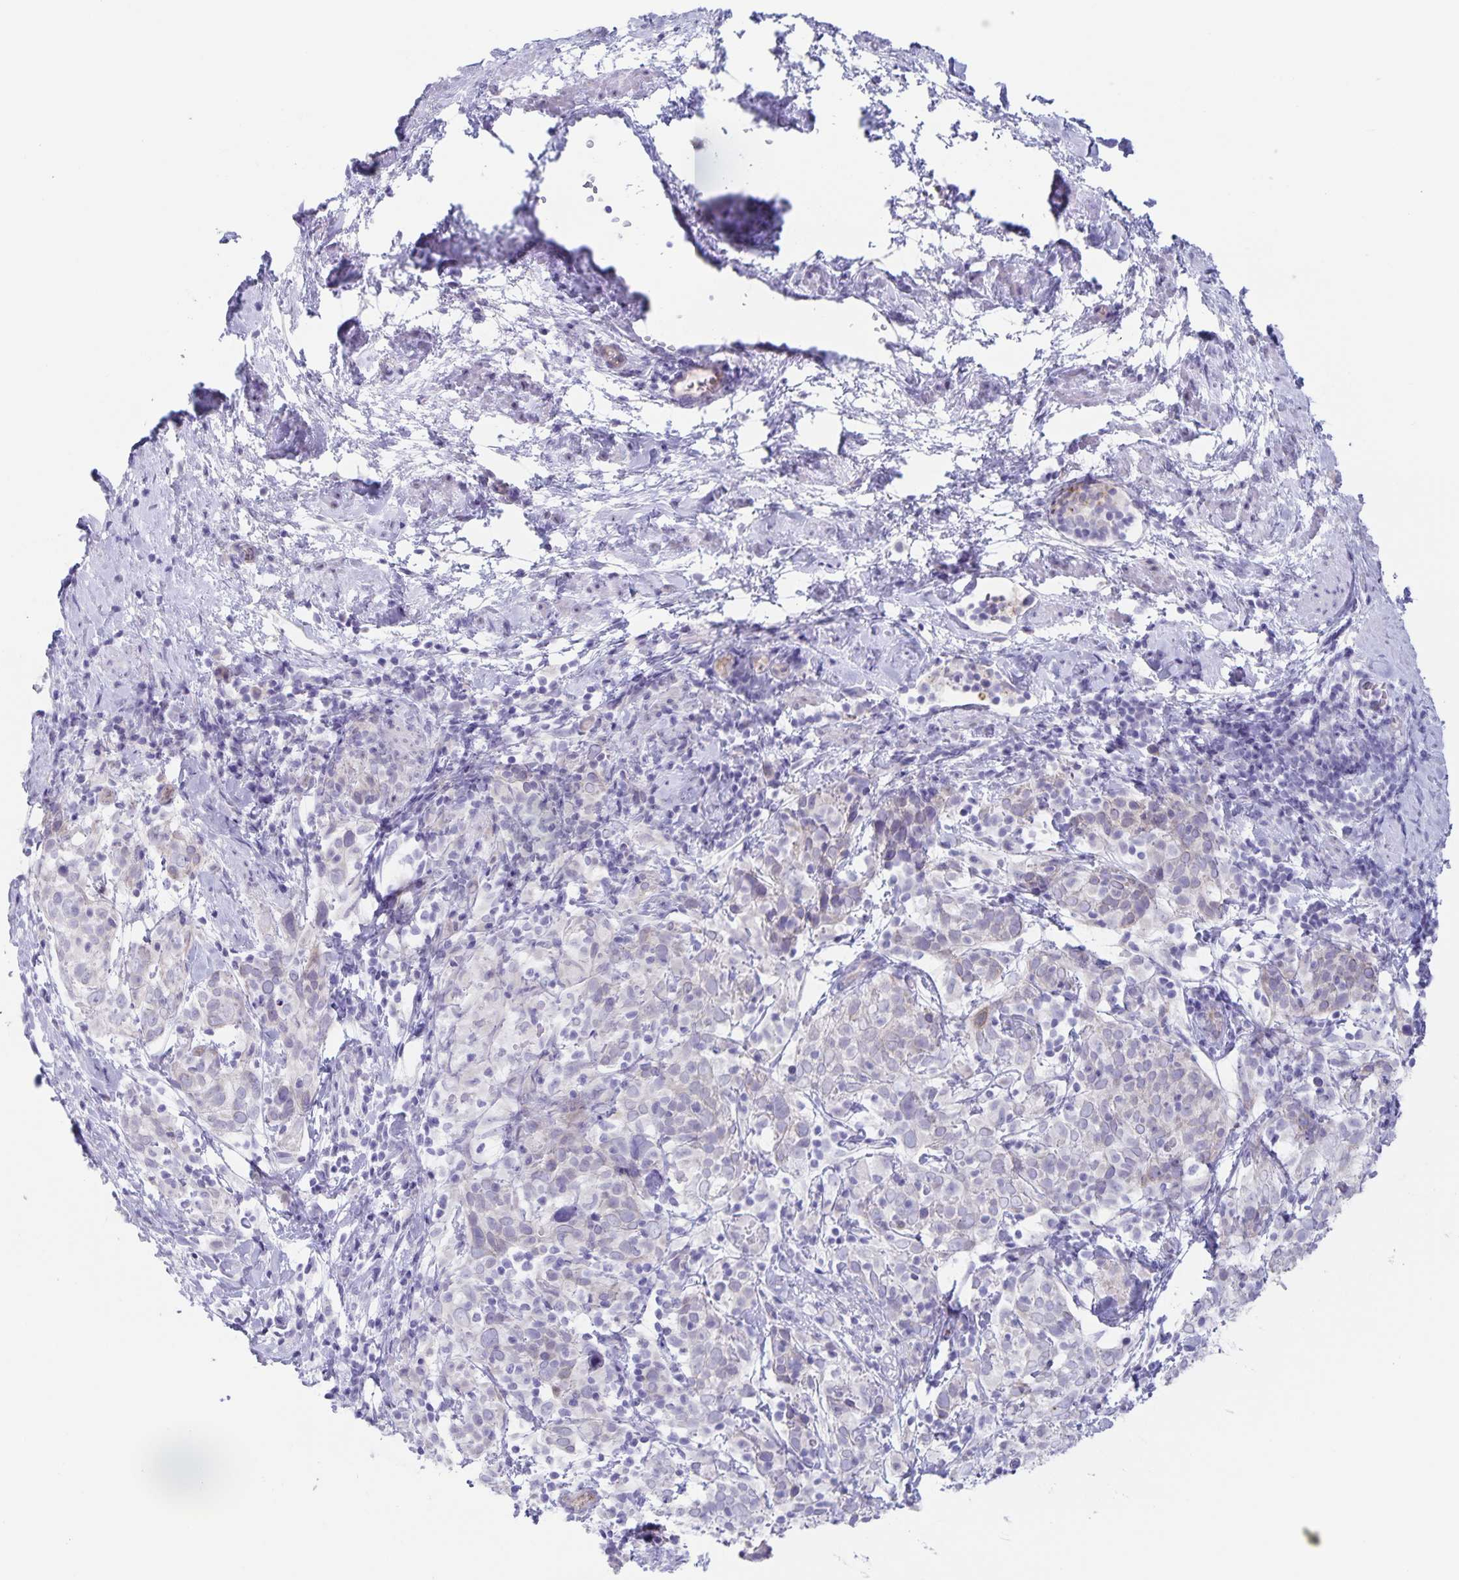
{"staining": {"intensity": "negative", "quantity": "none", "location": "none"}, "tissue": "cervical cancer", "cell_type": "Tumor cells", "image_type": "cancer", "snomed": [{"axis": "morphology", "description": "Squamous cell carcinoma, NOS"}, {"axis": "topography", "description": "Cervix"}], "caption": "The image exhibits no significant expression in tumor cells of cervical cancer. The staining was performed using DAB (3,3'-diaminobenzidine) to visualize the protein expression in brown, while the nuclei were stained in blue with hematoxylin (Magnification: 20x).", "gene": "AQP4", "patient": {"sex": "female", "age": 61}}